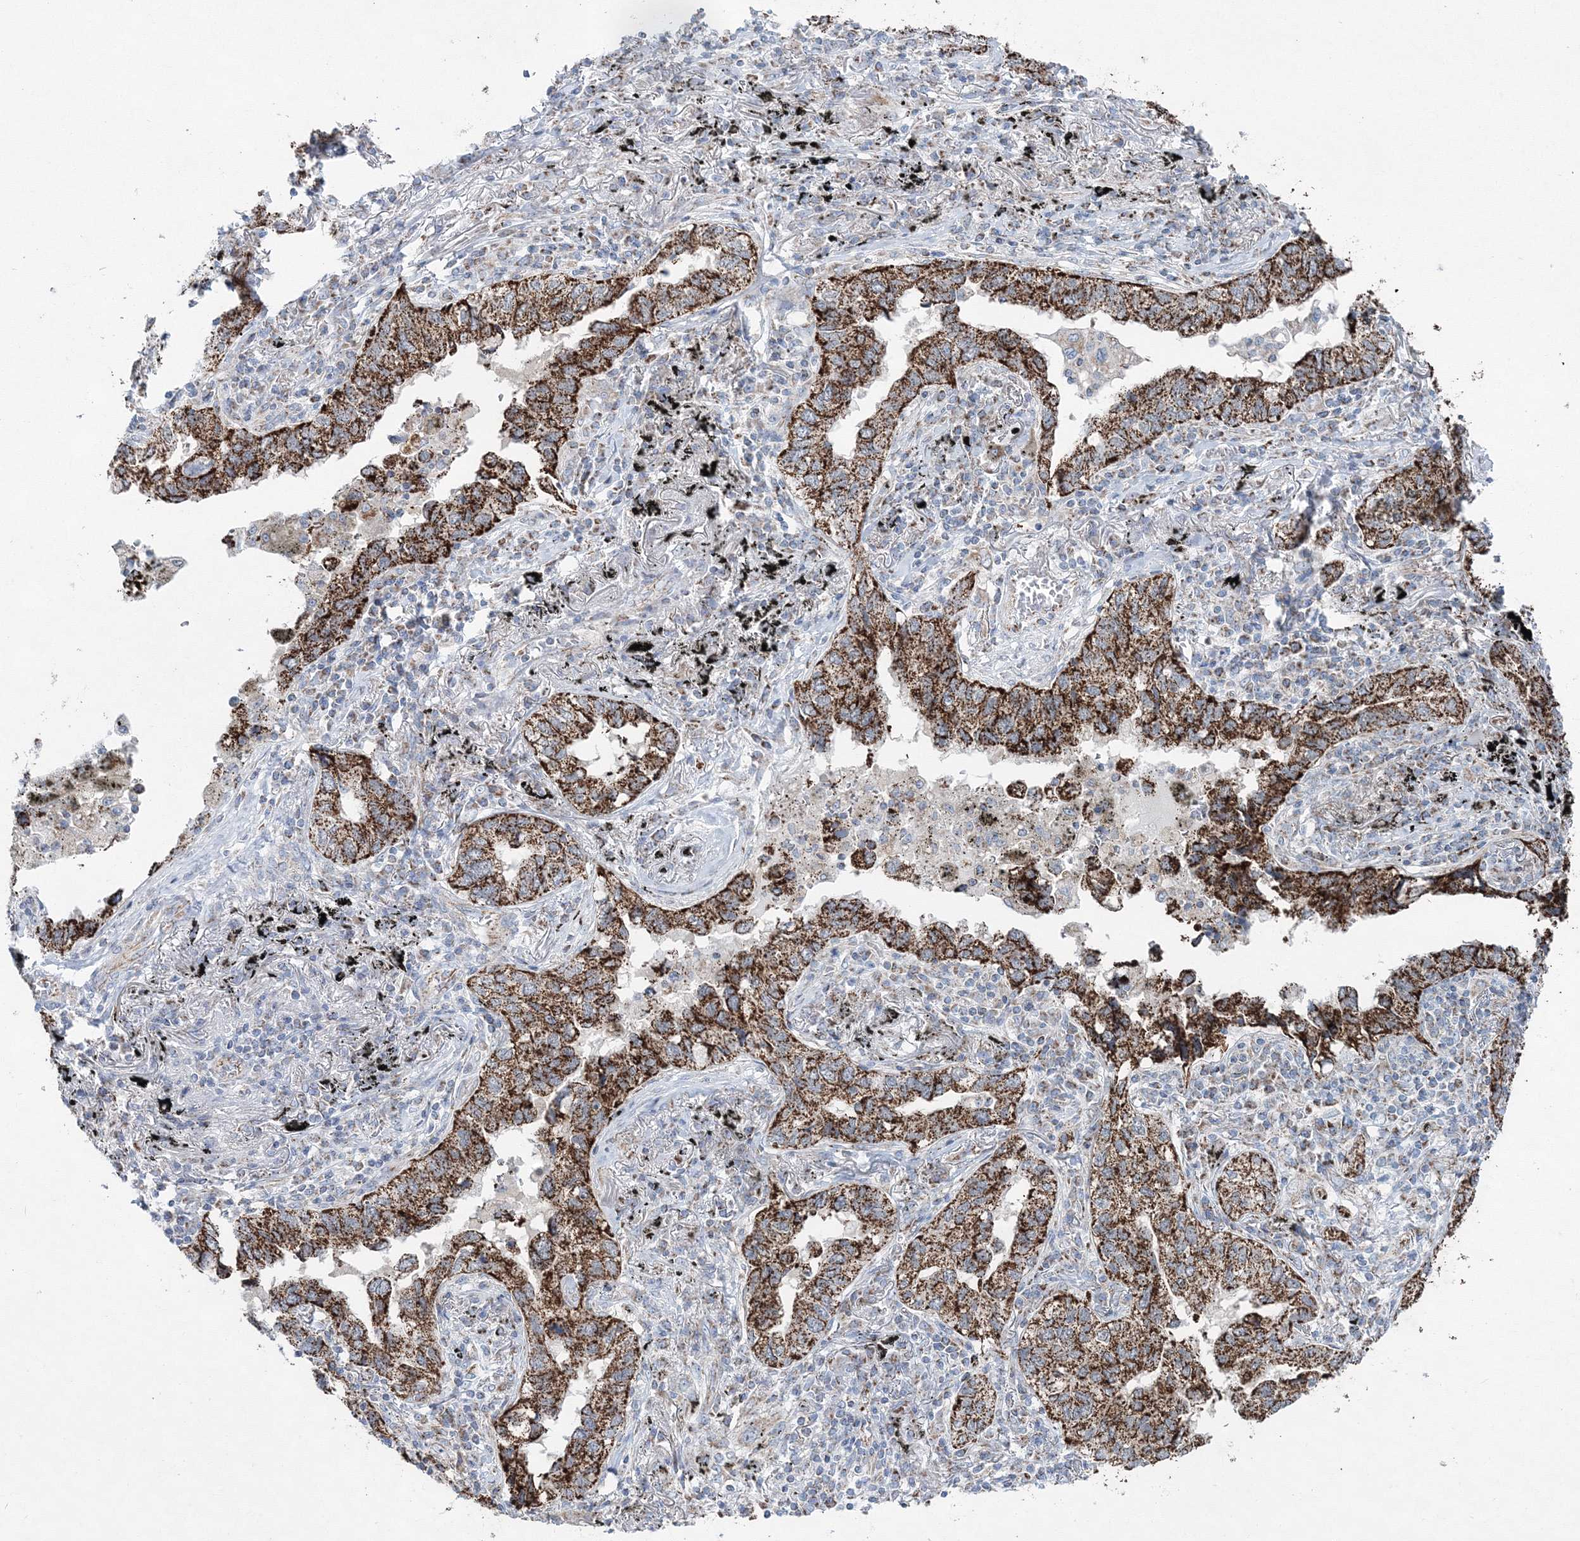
{"staining": {"intensity": "strong", "quantity": ">75%", "location": "cytoplasmic/membranous"}, "tissue": "lung cancer", "cell_type": "Tumor cells", "image_type": "cancer", "snomed": [{"axis": "morphology", "description": "Adenocarcinoma, NOS"}, {"axis": "topography", "description": "Lung"}], "caption": "Tumor cells show high levels of strong cytoplasmic/membranous expression in about >75% of cells in human lung cancer.", "gene": "HIBCH", "patient": {"sex": "male", "age": 65}}